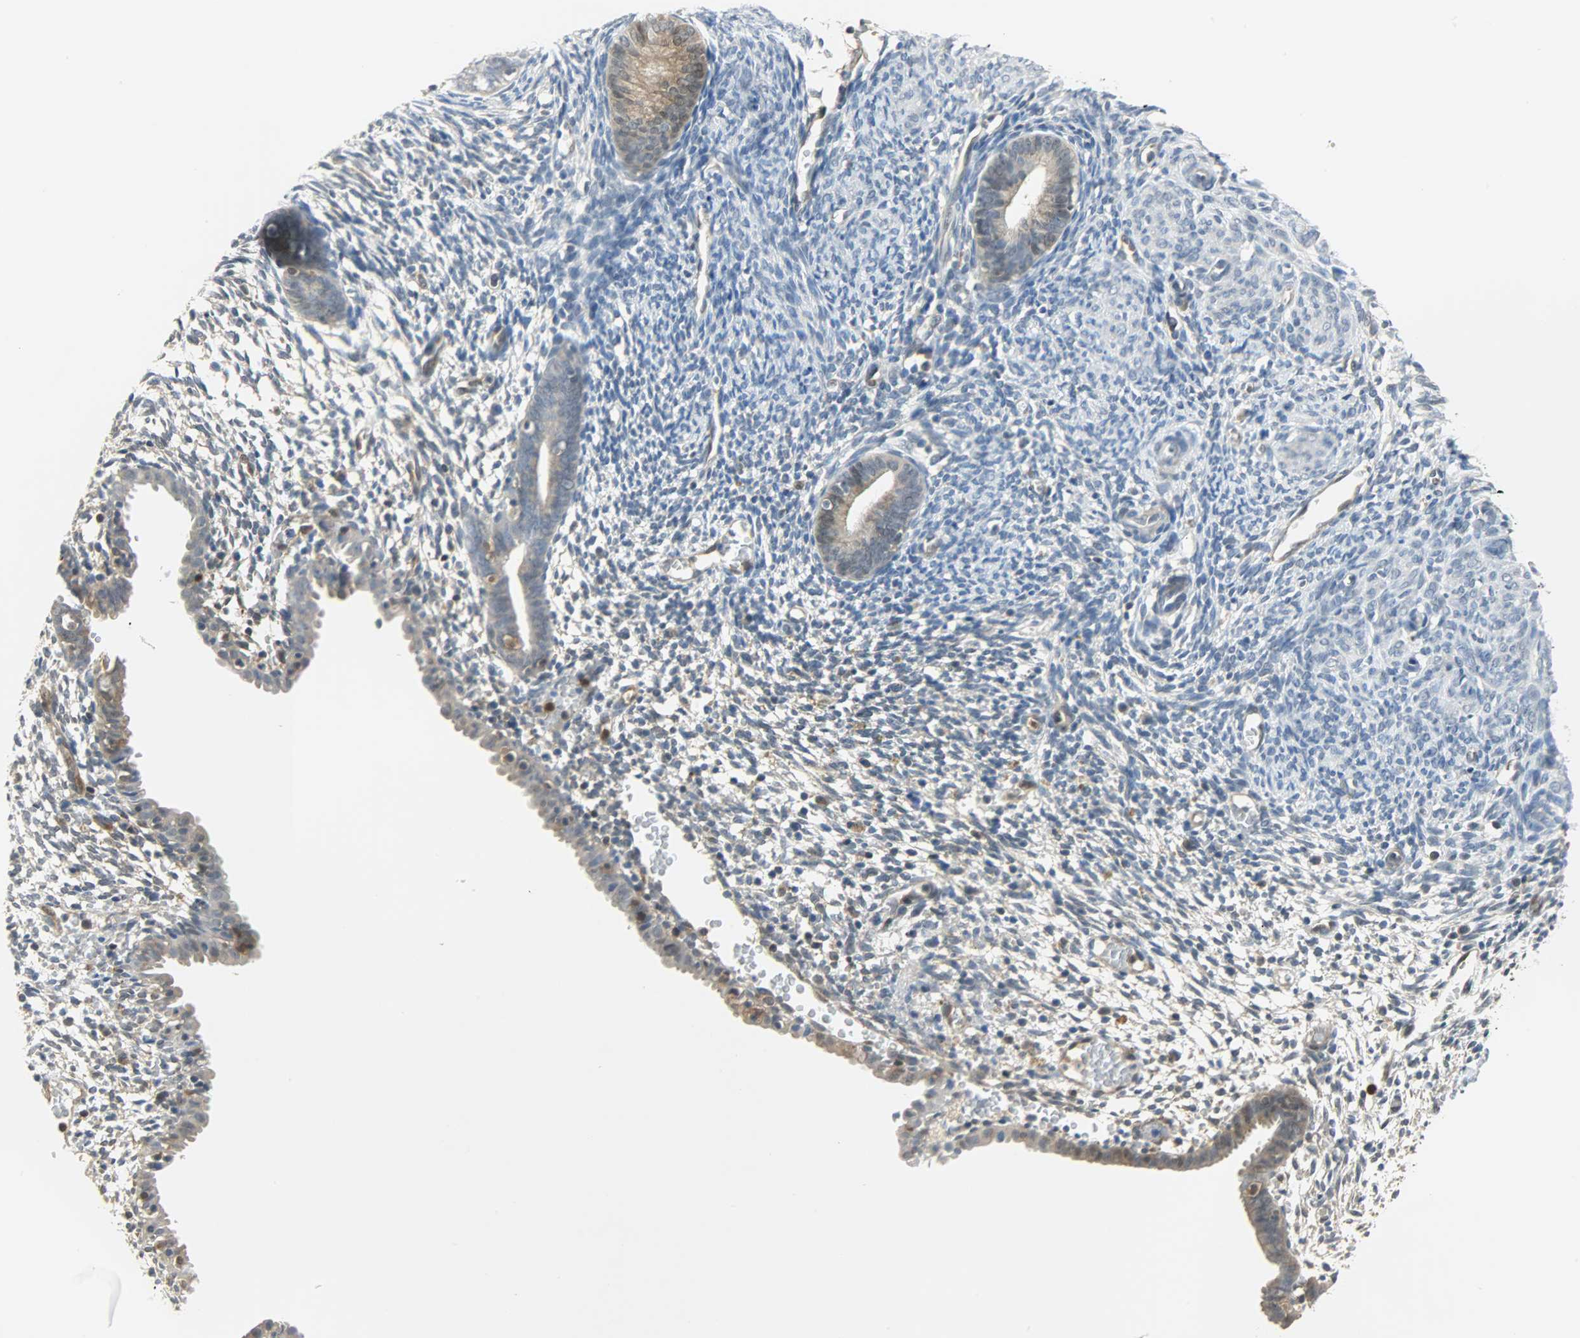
{"staining": {"intensity": "negative", "quantity": "none", "location": "none"}, "tissue": "endometrium", "cell_type": "Cells in endometrial stroma", "image_type": "normal", "snomed": [{"axis": "morphology", "description": "Normal tissue, NOS"}, {"axis": "morphology", "description": "Atrophy, NOS"}, {"axis": "topography", "description": "Uterus"}, {"axis": "topography", "description": "Endometrium"}], "caption": "Immunohistochemistry of normal endometrium demonstrates no staining in cells in endometrial stroma.", "gene": "EIF4EBP1", "patient": {"sex": "female", "age": 68}}